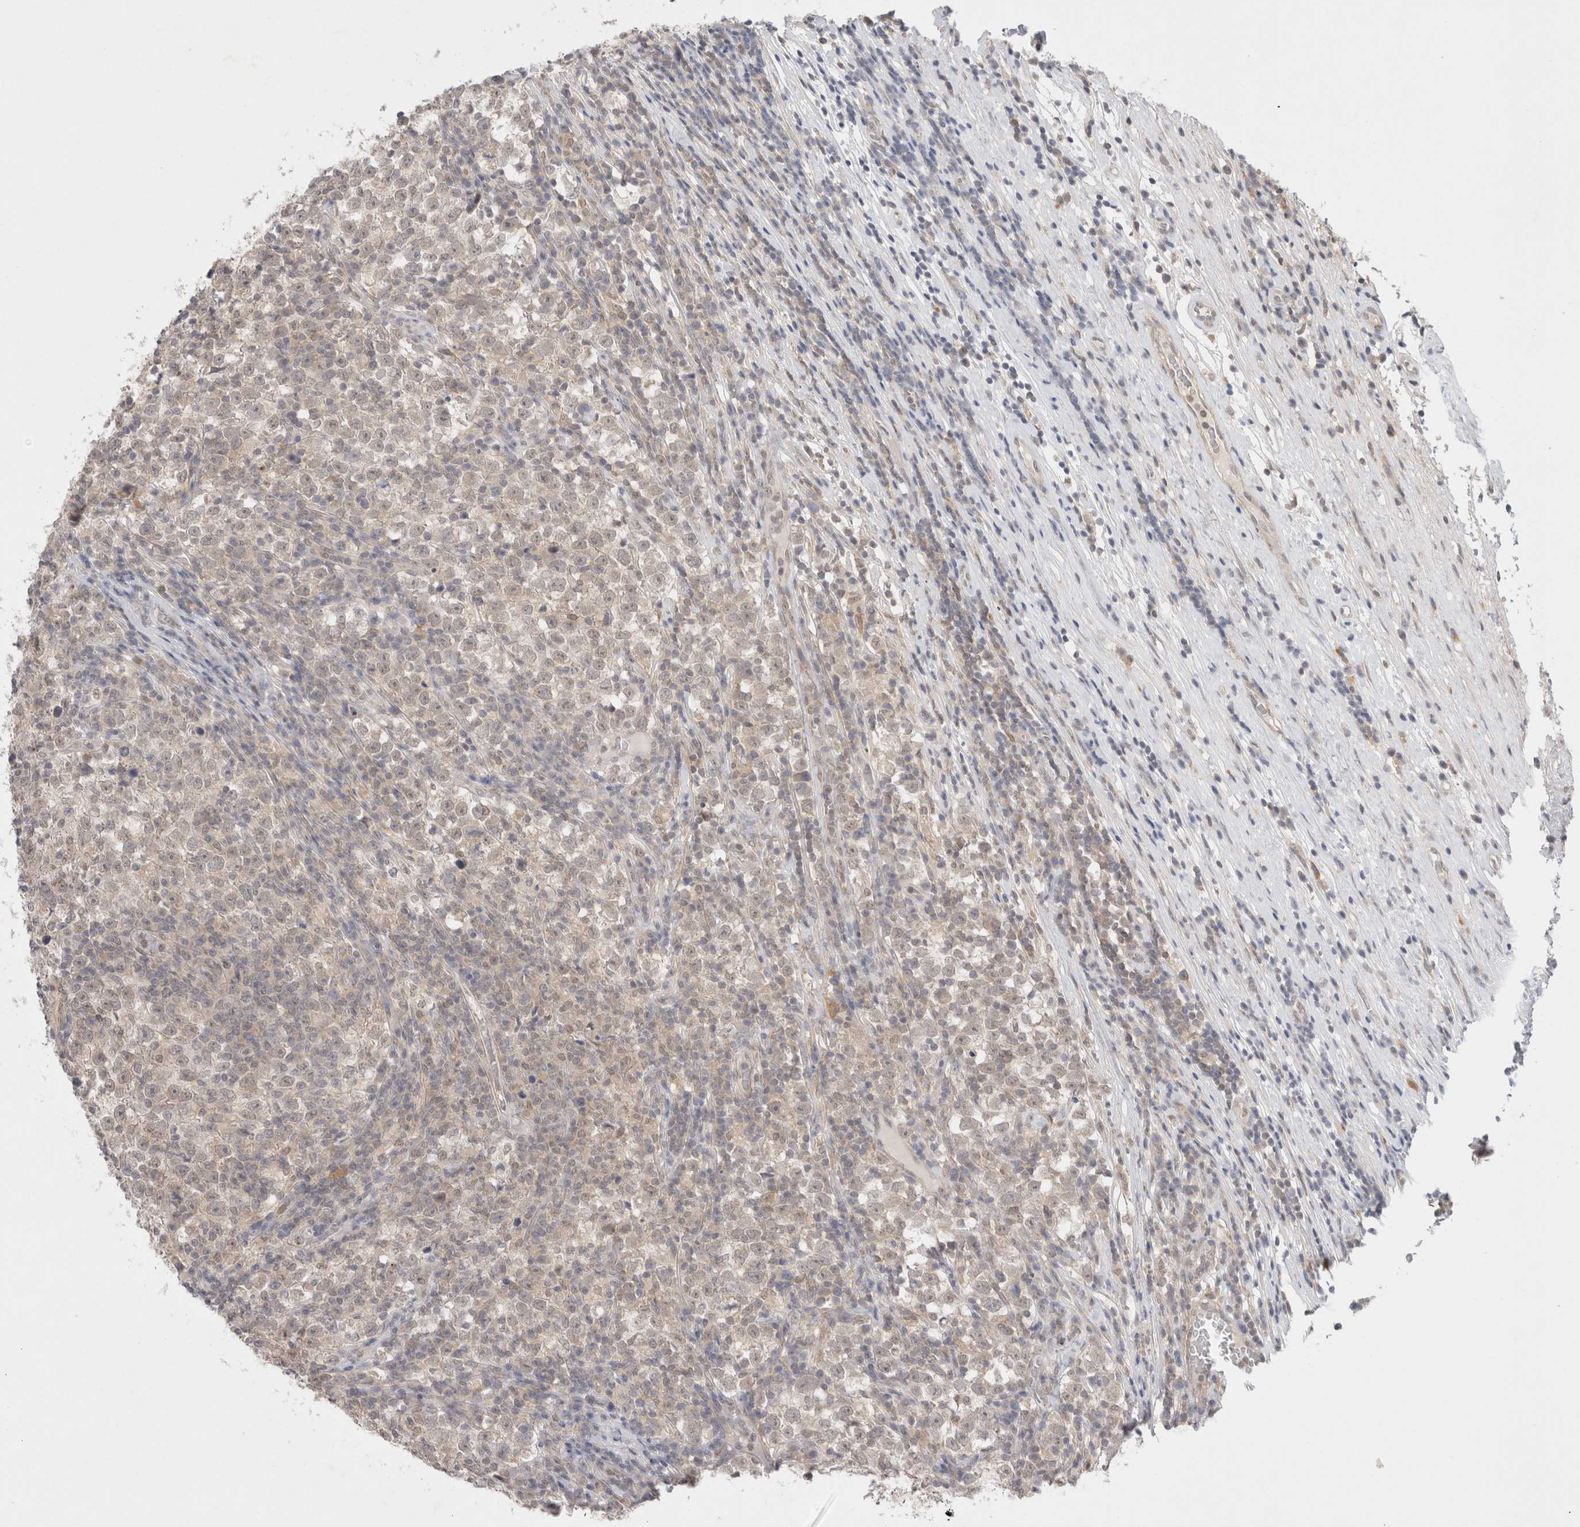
{"staining": {"intensity": "weak", "quantity": "<25%", "location": "cytoplasmic/membranous,nuclear"}, "tissue": "testis cancer", "cell_type": "Tumor cells", "image_type": "cancer", "snomed": [{"axis": "morphology", "description": "Normal tissue, NOS"}, {"axis": "morphology", "description": "Seminoma, NOS"}, {"axis": "topography", "description": "Testis"}], "caption": "Testis cancer (seminoma) was stained to show a protein in brown. There is no significant positivity in tumor cells. (Immunohistochemistry, brightfield microscopy, high magnification).", "gene": "FBXO42", "patient": {"sex": "male", "age": 43}}